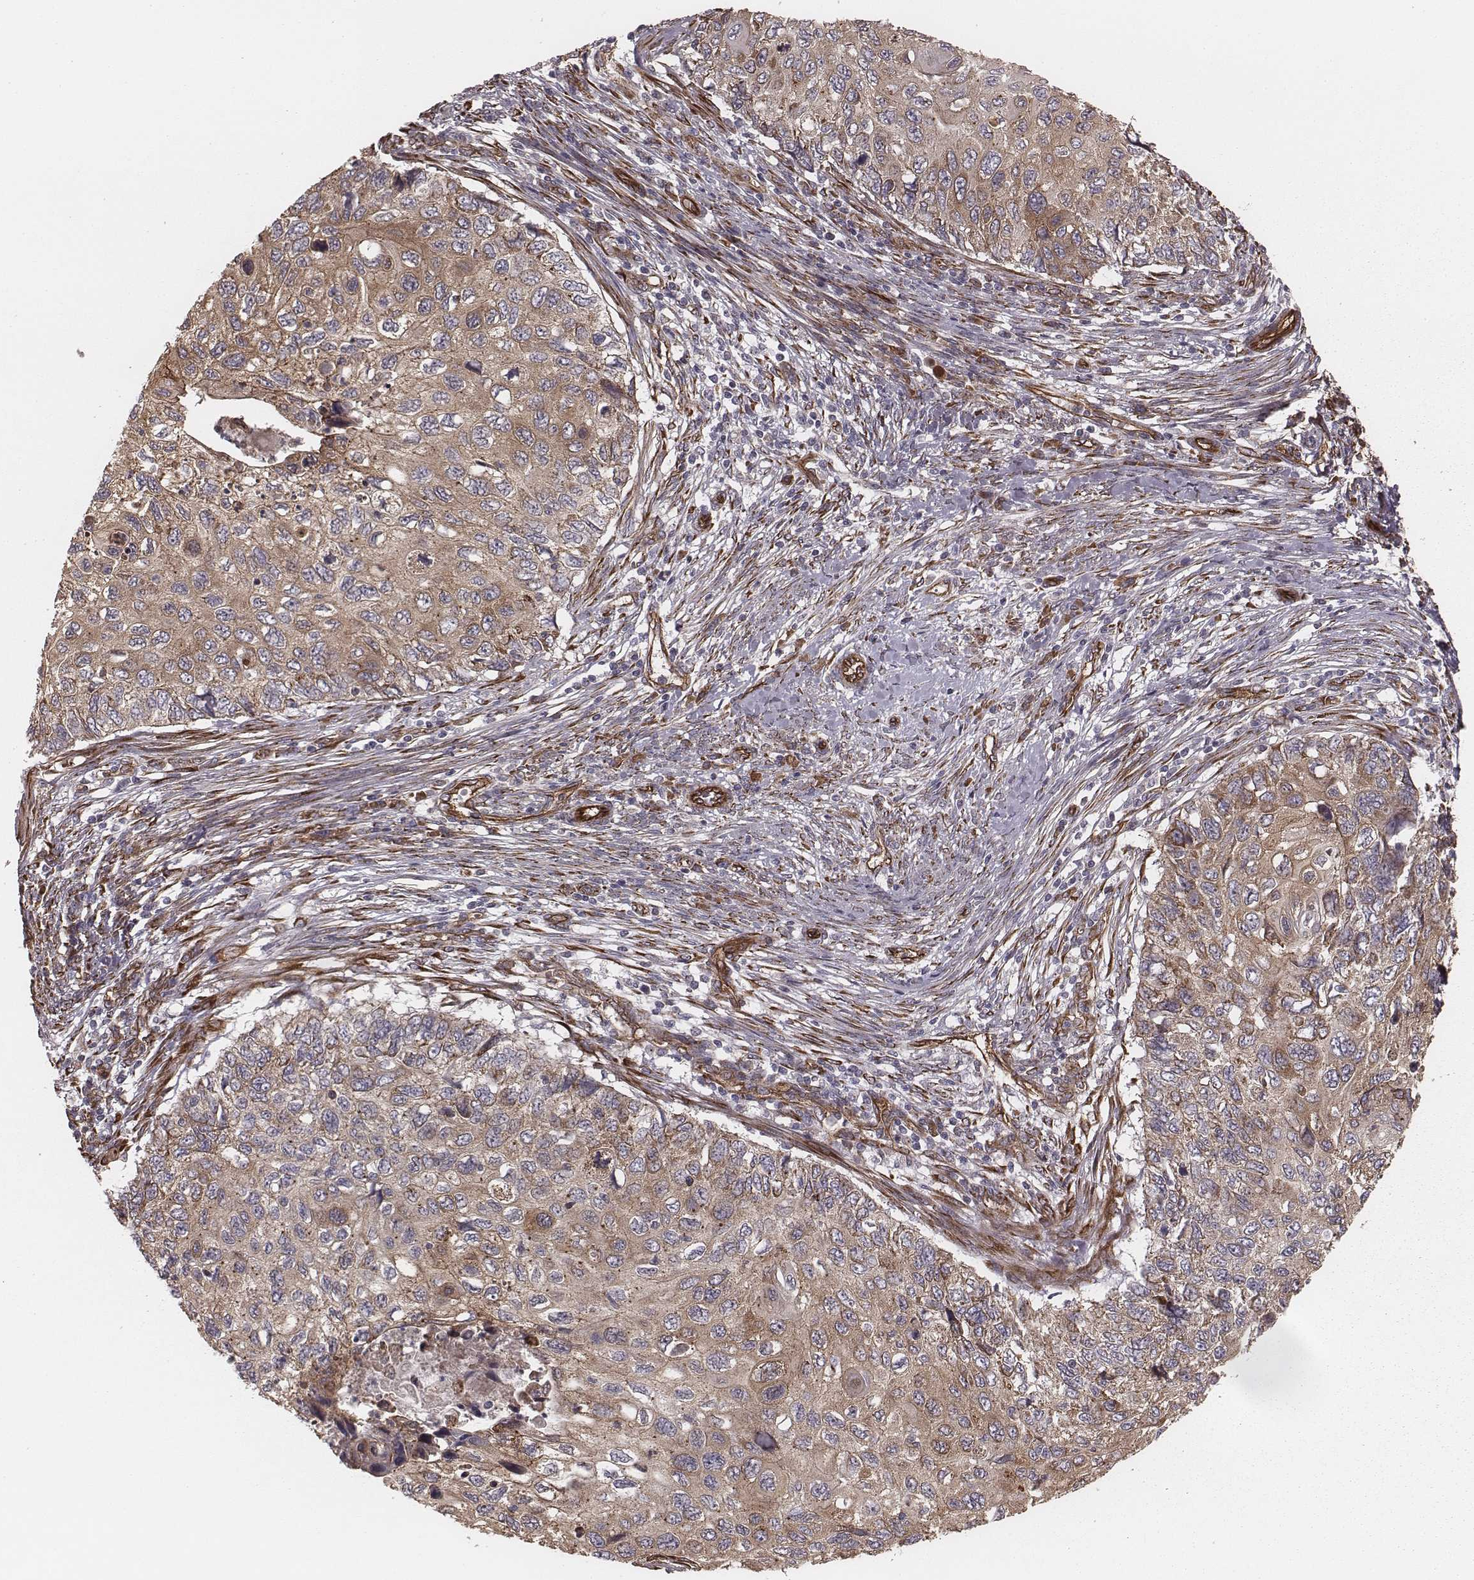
{"staining": {"intensity": "weak", "quantity": ">75%", "location": "cytoplasmic/membranous"}, "tissue": "cervical cancer", "cell_type": "Tumor cells", "image_type": "cancer", "snomed": [{"axis": "morphology", "description": "Squamous cell carcinoma, NOS"}, {"axis": "topography", "description": "Cervix"}], "caption": "Protein expression analysis of squamous cell carcinoma (cervical) displays weak cytoplasmic/membranous expression in about >75% of tumor cells.", "gene": "PALMD", "patient": {"sex": "female", "age": 70}}